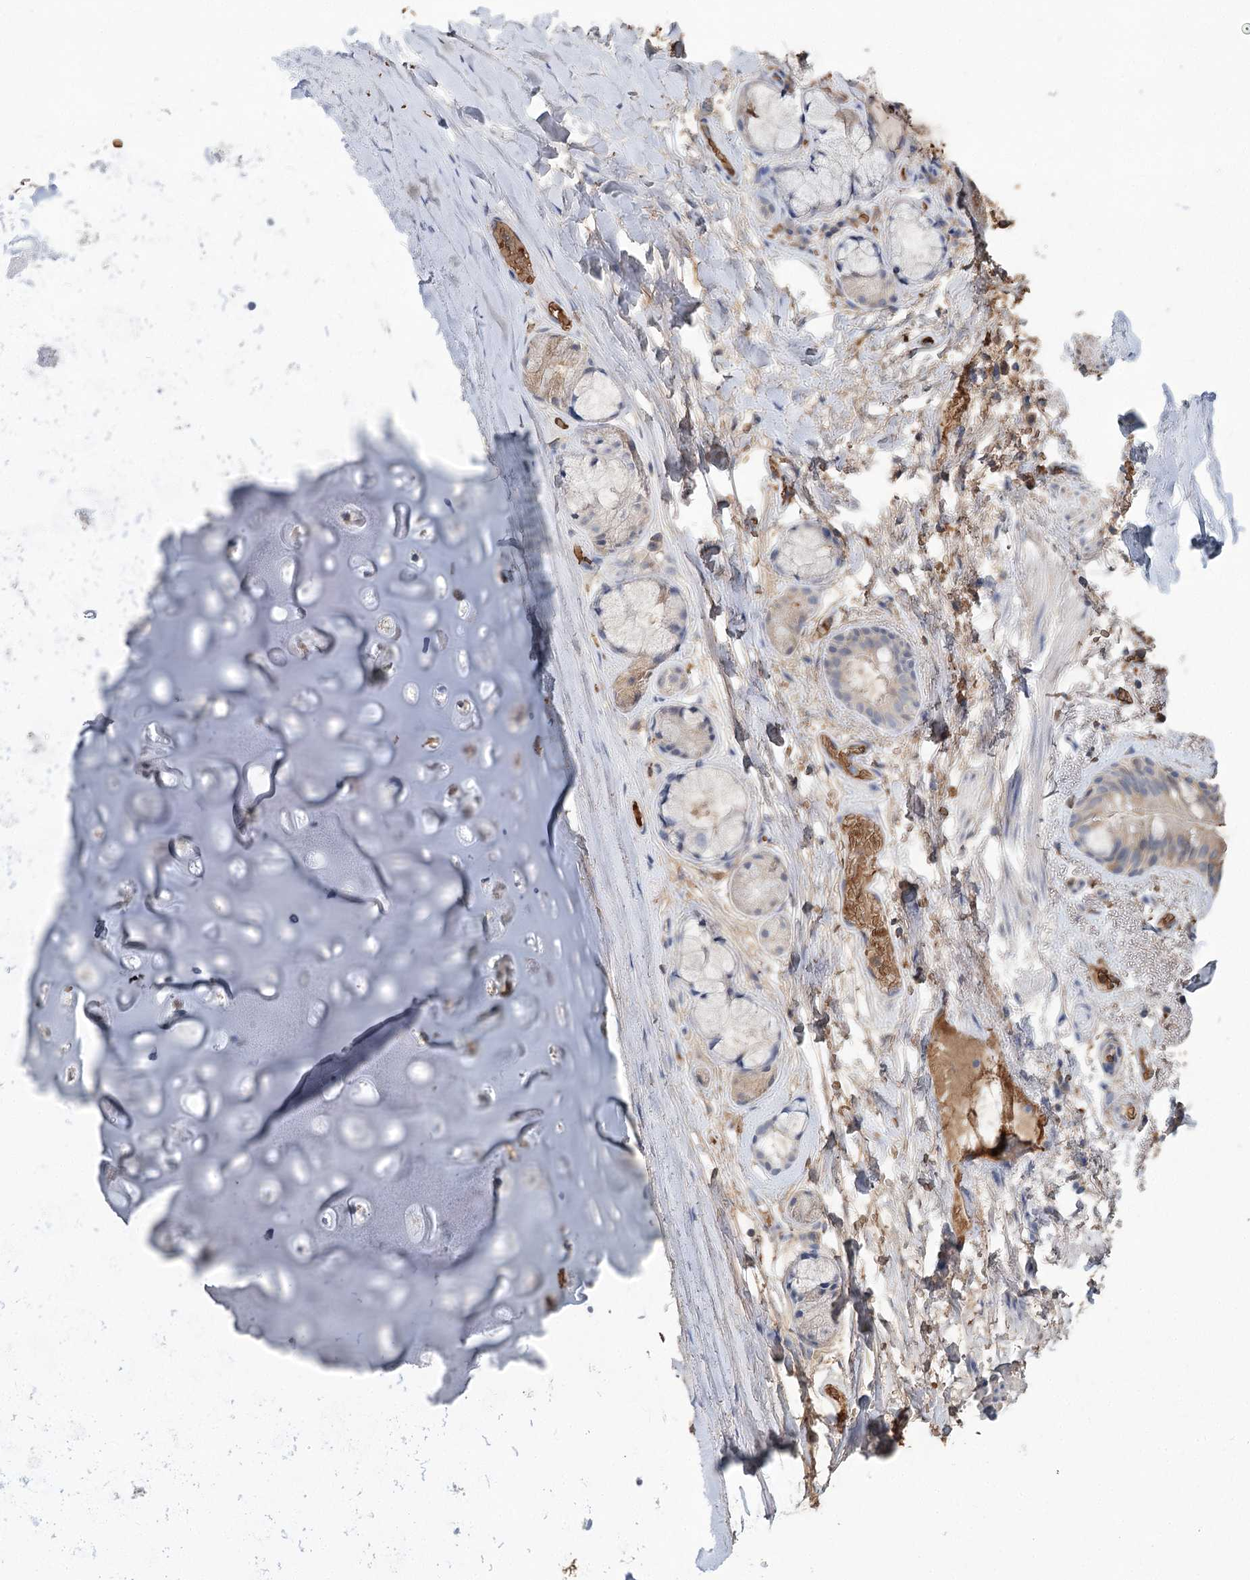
{"staining": {"intensity": "moderate", "quantity": ">75%", "location": "cytoplasmic/membranous"}, "tissue": "adipose tissue", "cell_type": "Adipocytes", "image_type": "normal", "snomed": [{"axis": "morphology", "description": "Normal tissue, NOS"}, {"axis": "topography", "description": "Lymph node"}, {"axis": "topography", "description": "Bronchus"}], "caption": "High-magnification brightfield microscopy of unremarkable adipose tissue stained with DAB (3,3'-diaminobenzidine) (brown) and counterstained with hematoxylin (blue). adipocytes exhibit moderate cytoplasmic/membranous expression is appreciated in about>75% of cells. Immunohistochemistry (ihc) stains the protein in brown and the nuclei are stained blue.", "gene": "HBA1", "patient": {"sex": "male", "age": 63}}